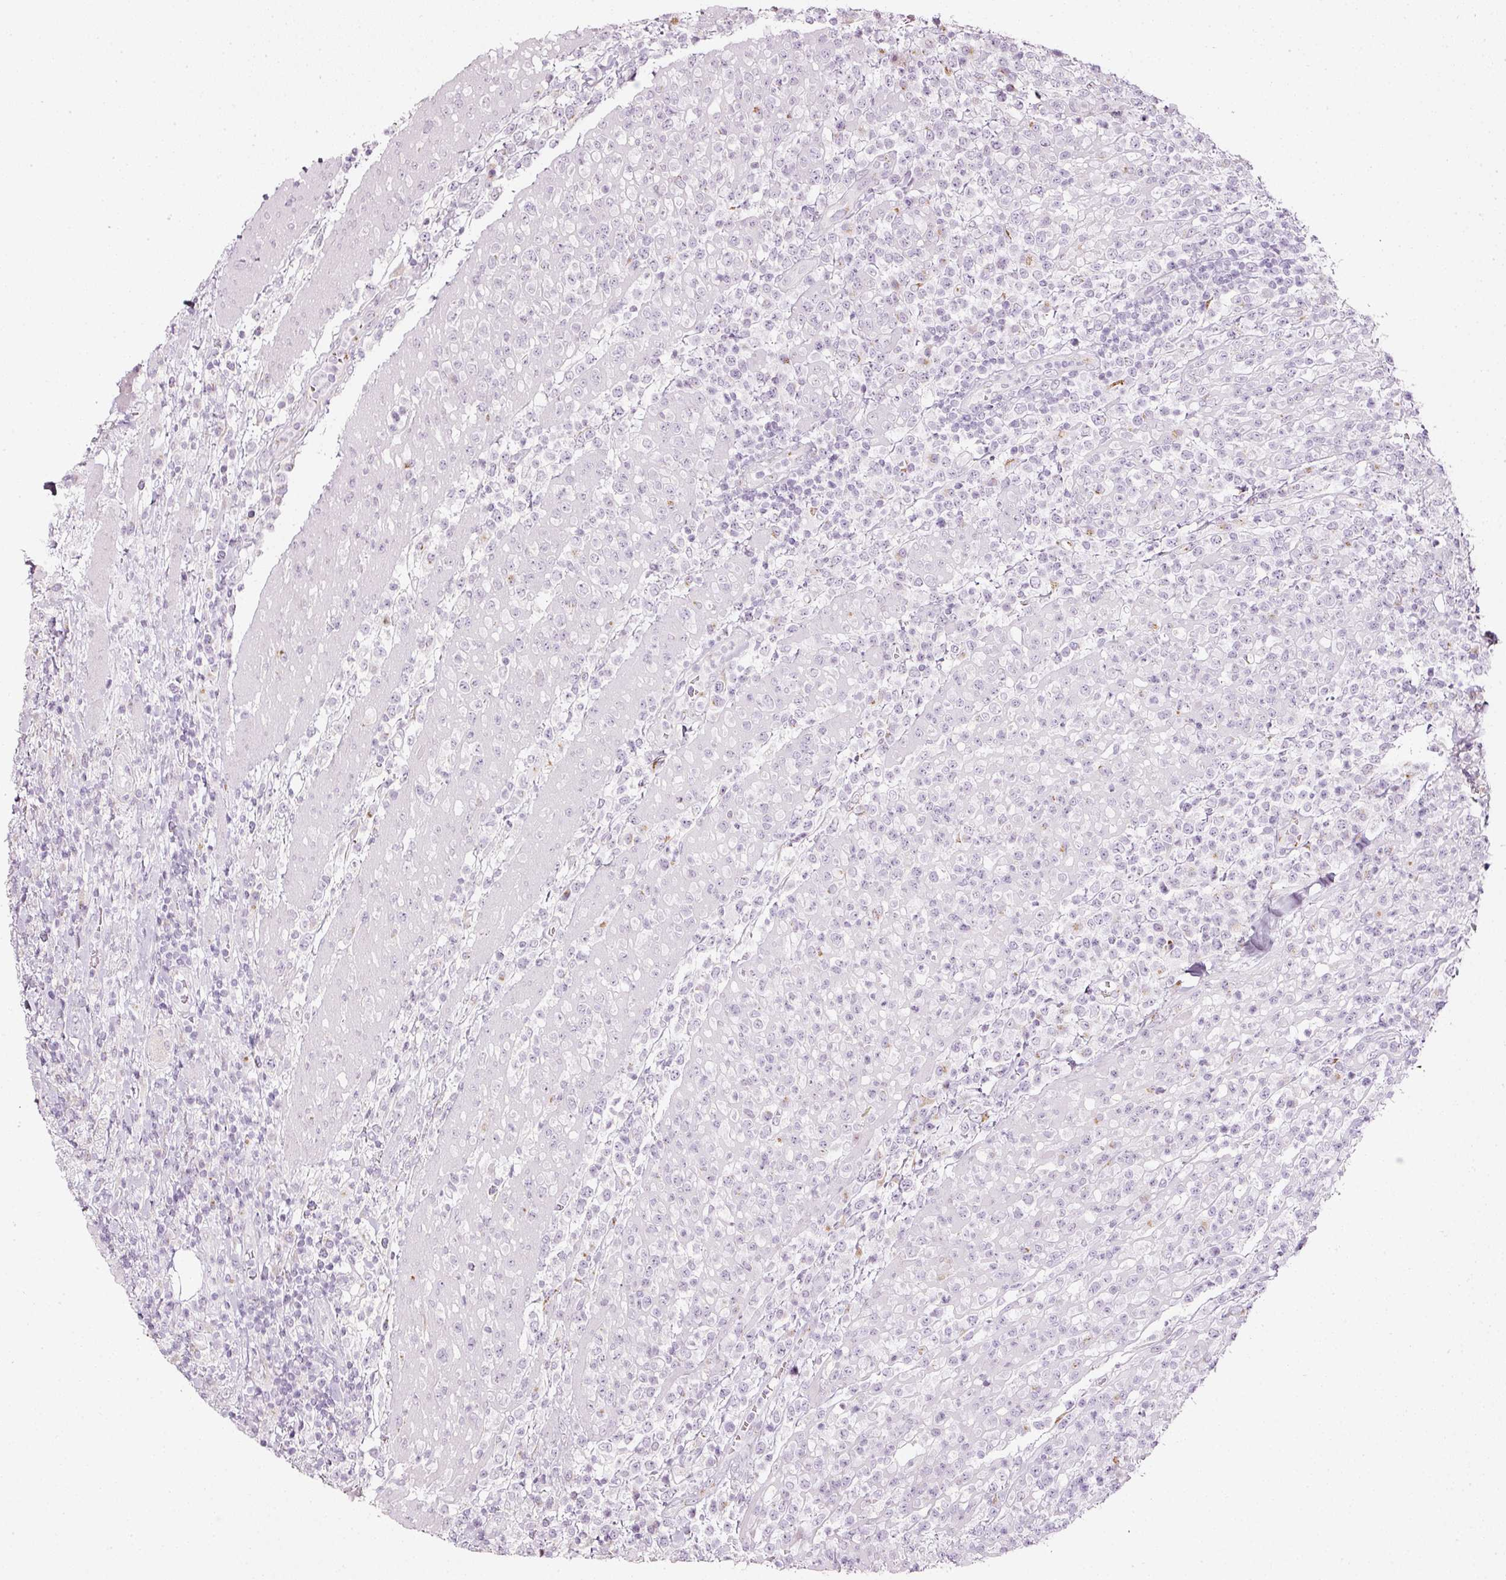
{"staining": {"intensity": "negative", "quantity": "none", "location": "none"}, "tissue": "lymphoma", "cell_type": "Tumor cells", "image_type": "cancer", "snomed": [{"axis": "morphology", "description": "Malignant lymphoma, non-Hodgkin's type, High grade"}, {"axis": "topography", "description": "Colon"}], "caption": "Immunohistochemistry (IHC) of malignant lymphoma, non-Hodgkin's type (high-grade) displays no positivity in tumor cells.", "gene": "SDF4", "patient": {"sex": "female", "age": 53}}